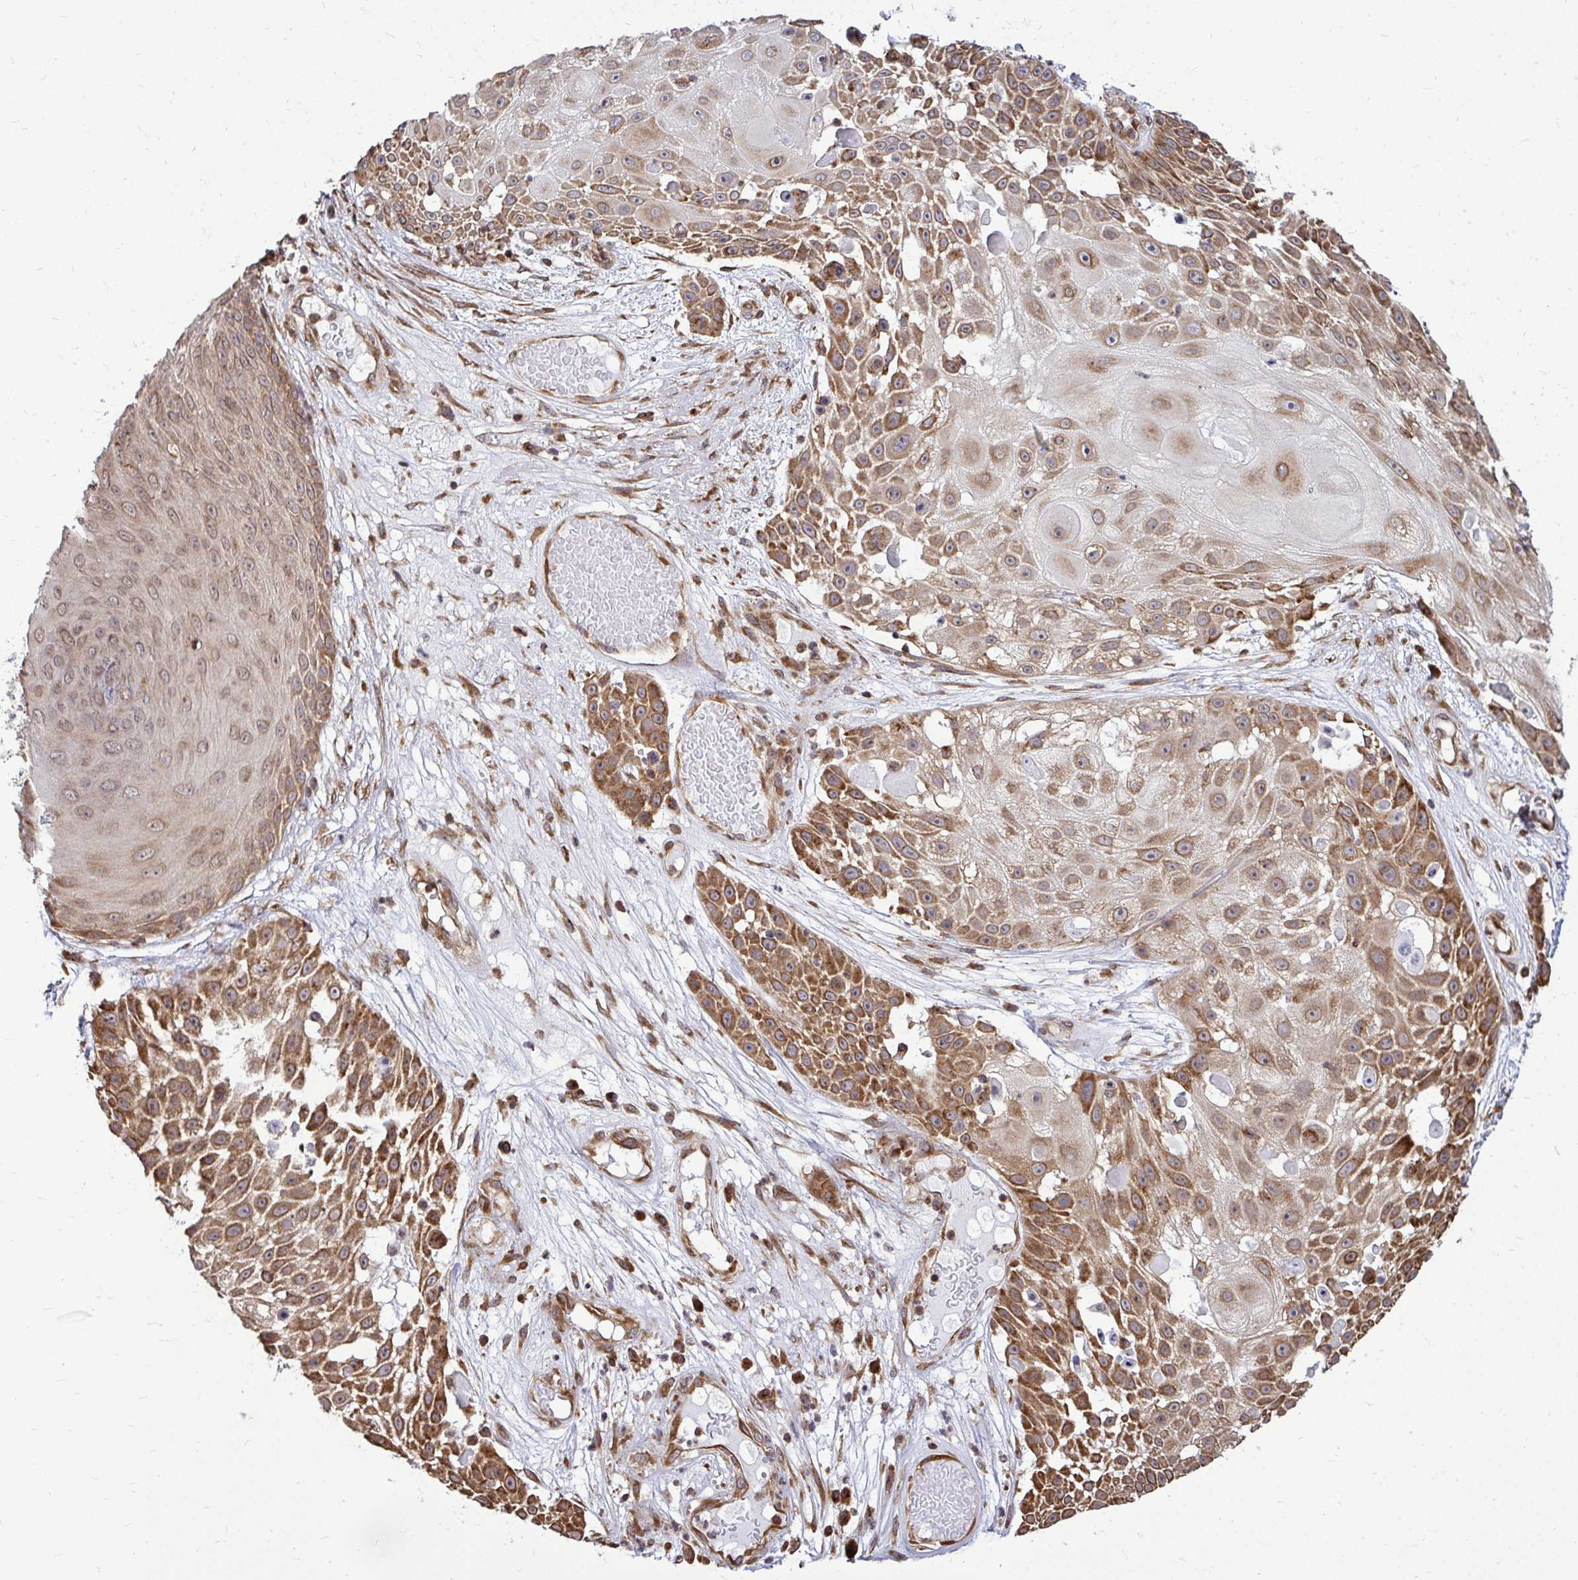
{"staining": {"intensity": "moderate", "quantity": ">75%", "location": "cytoplasmic/membranous"}, "tissue": "skin cancer", "cell_type": "Tumor cells", "image_type": "cancer", "snomed": [{"axis": "morphology", "description": "Squamous cell carcinoma, NOS"}, {"axis": "topography", "description": "Skin"}], "caption": "Immunohistochemical staining of skin squamous cell carcinoma shows moderate cytoplasmic/membranous protein staining in approximately >75% of tumor cells.", "gene": "FMR1", "patient": {"sex": "female", "age": 86}}